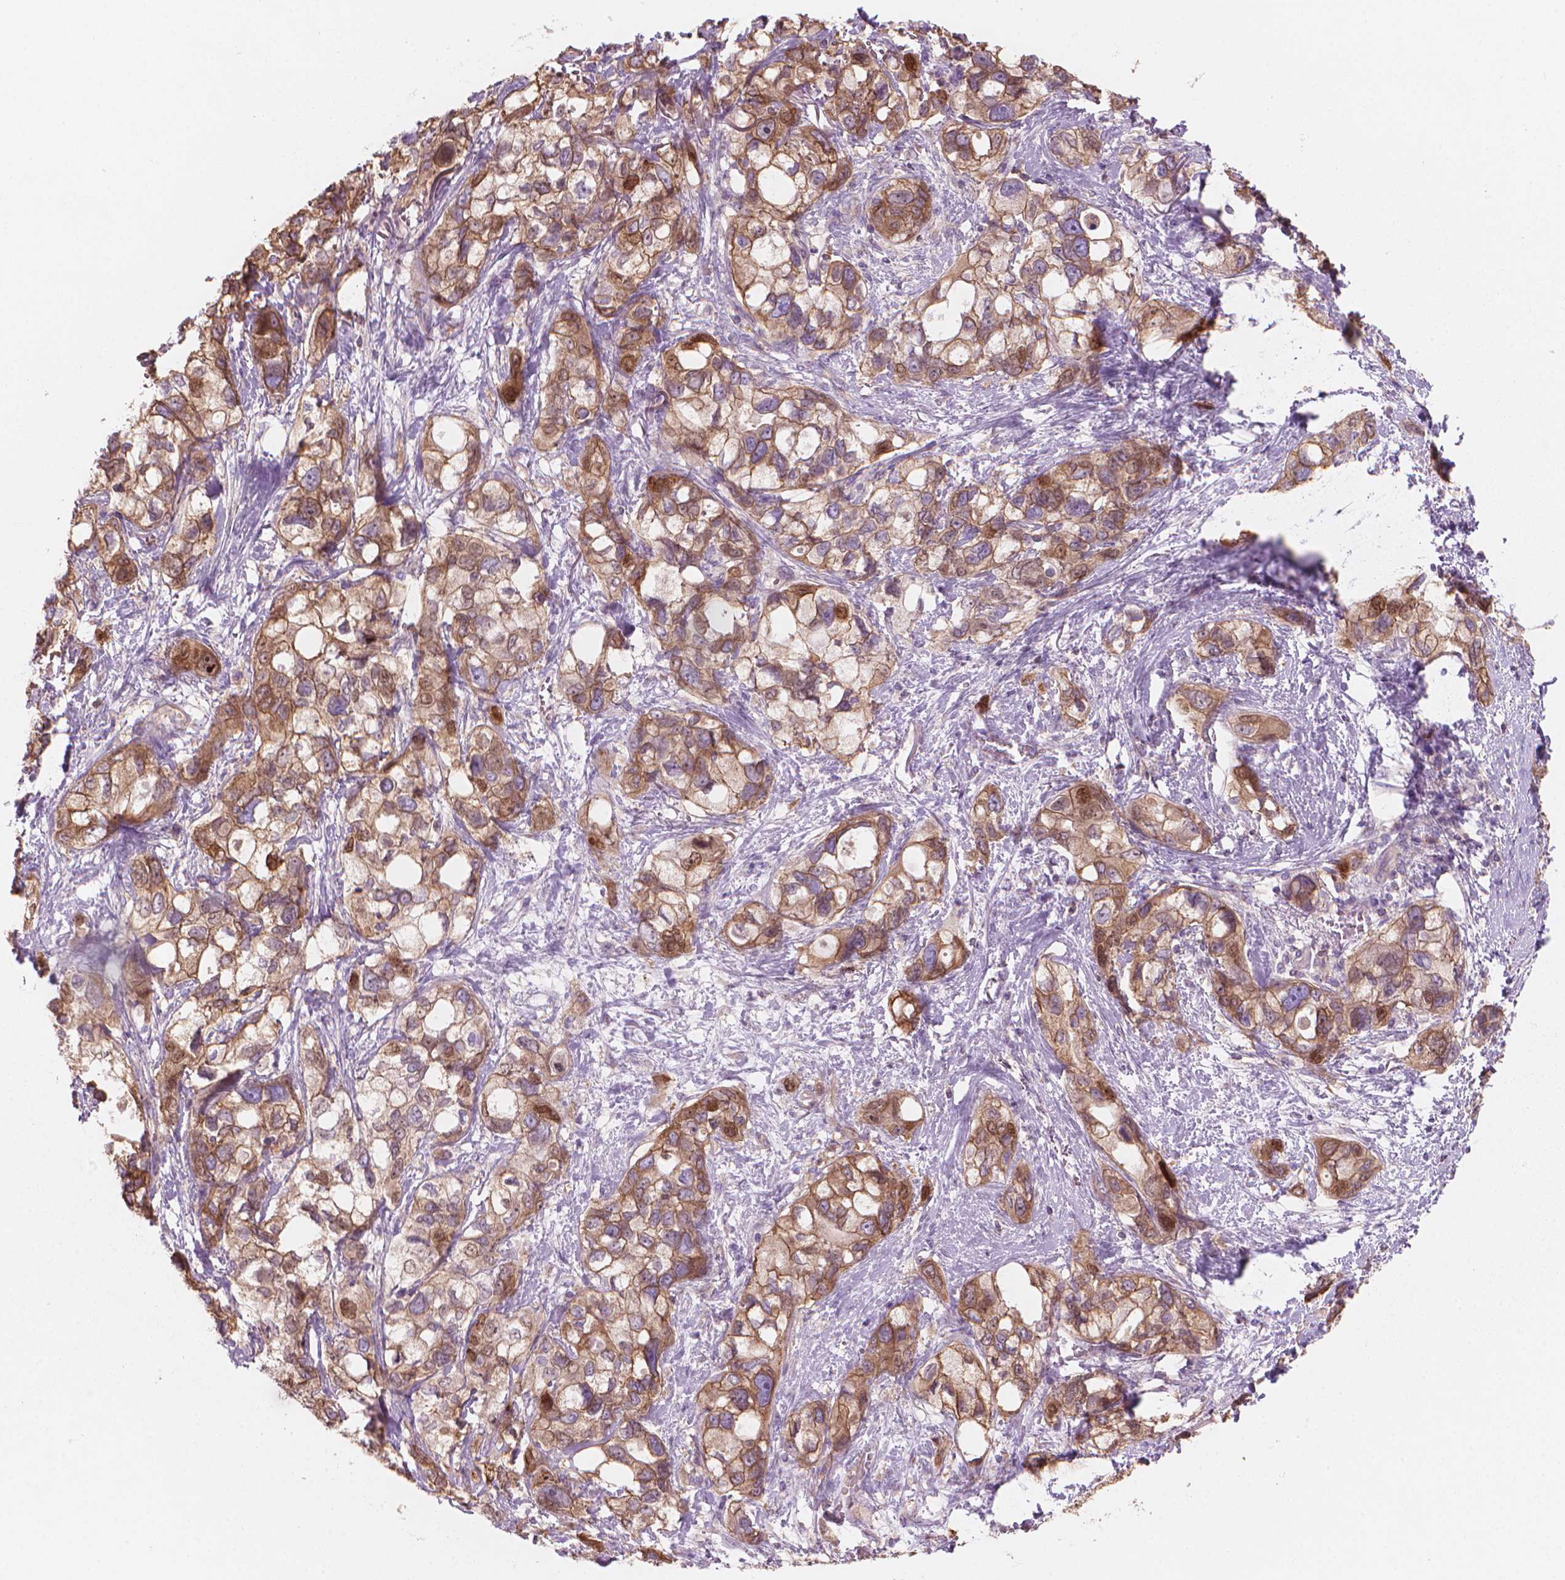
{"staining": {"intensity": "moderate", "quantity": ">75%", "location": "cytoplasmic/membranous,nuclear"}, "tissue": "stomach cancer", "cell_type": "Tumor cells", "image_type": "cancer", "snomed": [{"axis": "morphology", "description": "Adenocarcinoma, NOS"}, {"axis": "topography", "description": "Stomach, upper"}], "caption": "High-magnification brightfield microscopy of stomach cancer stained with DAB (brown) and counterstained with hematoxylin (blue). tumor cells exhibit moderate cytoplasmic/membranous and nuclear staining is seen in about>75% of cells.", "gene": "ENSG00000187186", "patient": {"sex": "female", "age": 81}}